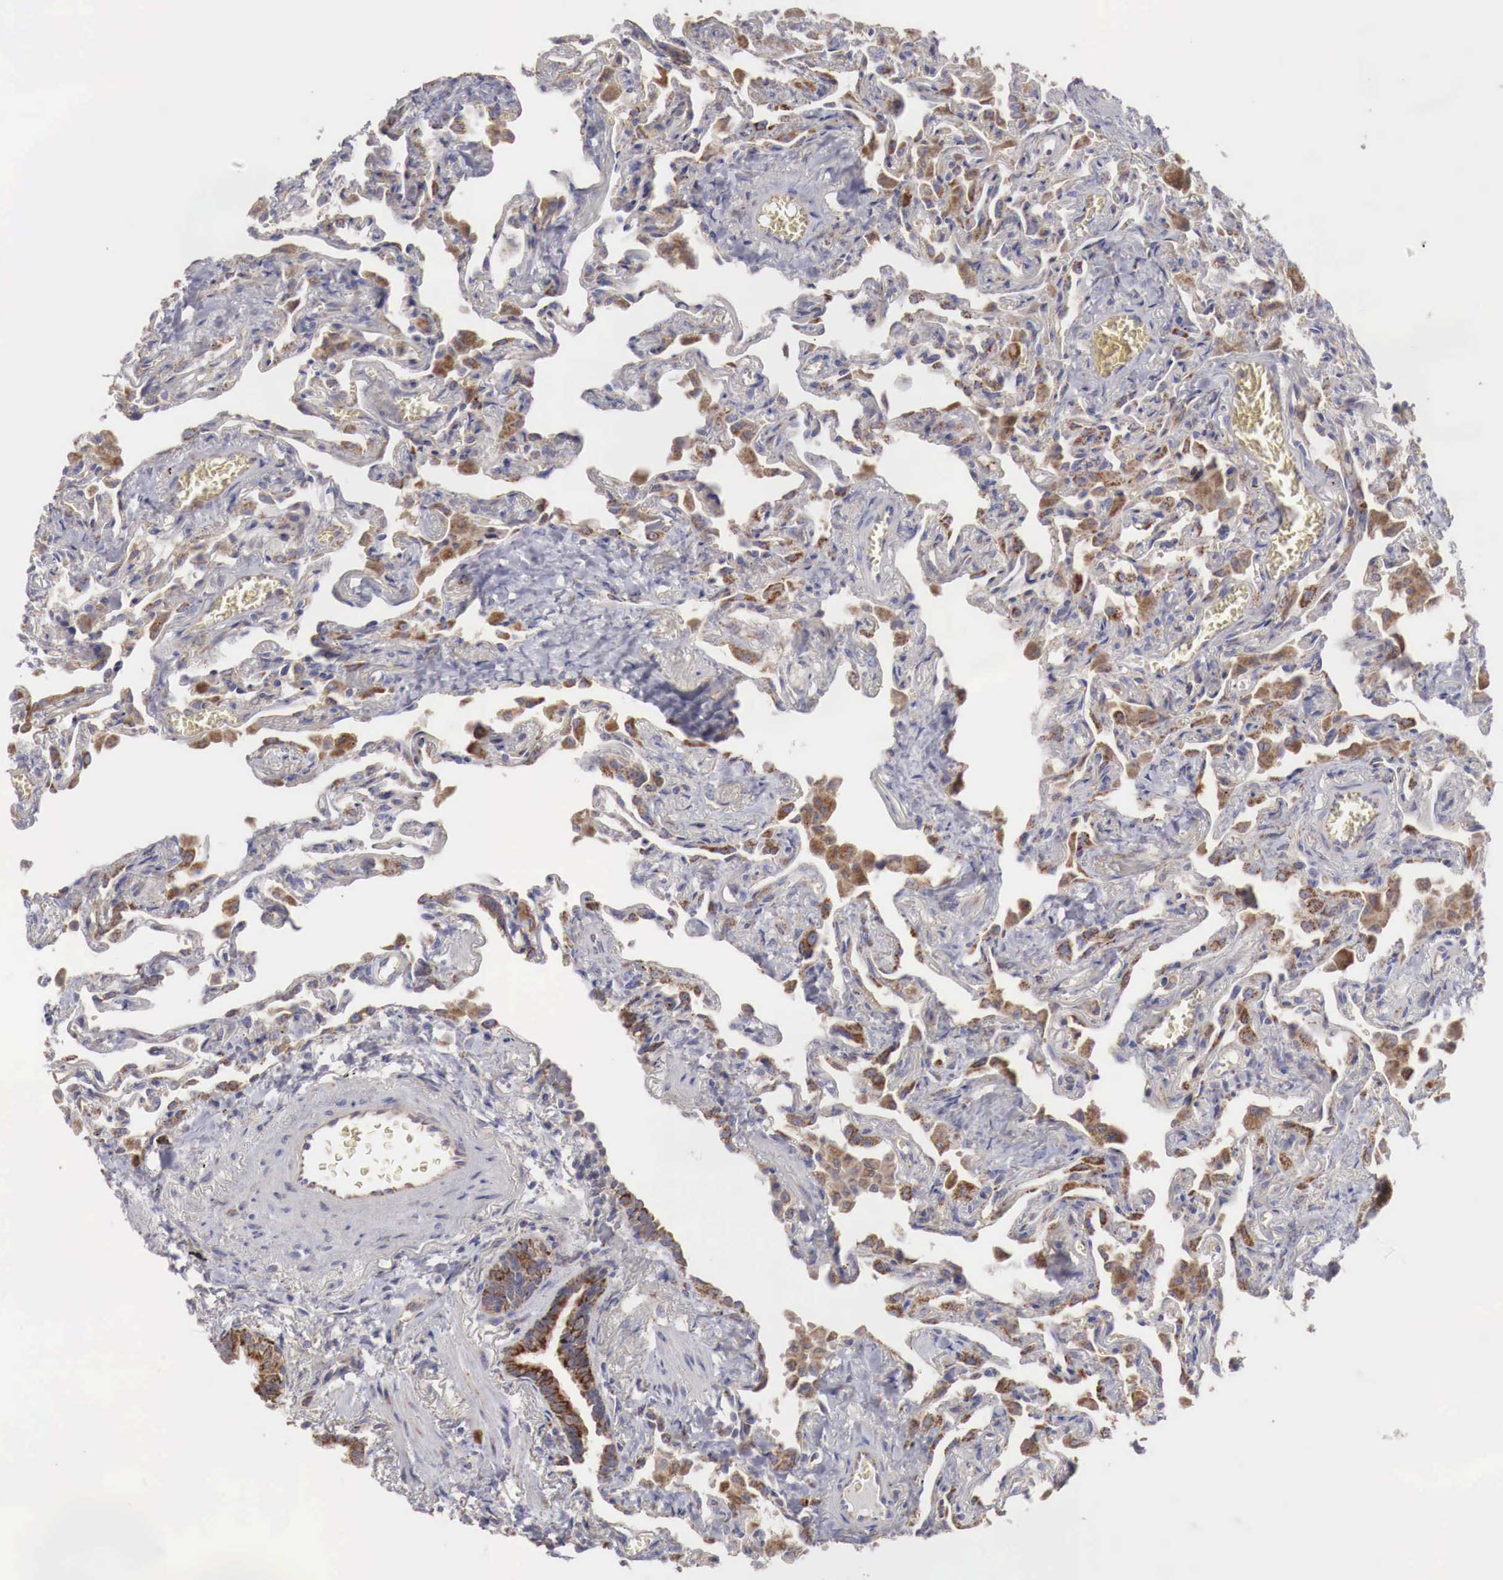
{"staining": {"intensity": "negative", "quantity": "none", "location": "none"}, "tissue": "lung", "cell_type": "Alveolar cells", "image_type": "normal", "snomed": [{"axis": "morphology", "description": "Normal tissue, NOS"}, {"axis": "topography", "description": "Lung"}], "caption": "An IHC image of benign lung is shown. There is no staining in alveolar cells of lung. (Brightfield microscopy of DAB (3,3'-diaminobenzidine) immunohistochemistry at high magnification).", "gene": "XPNPEP3", "patient": {"sex": "male", "age": 73}}